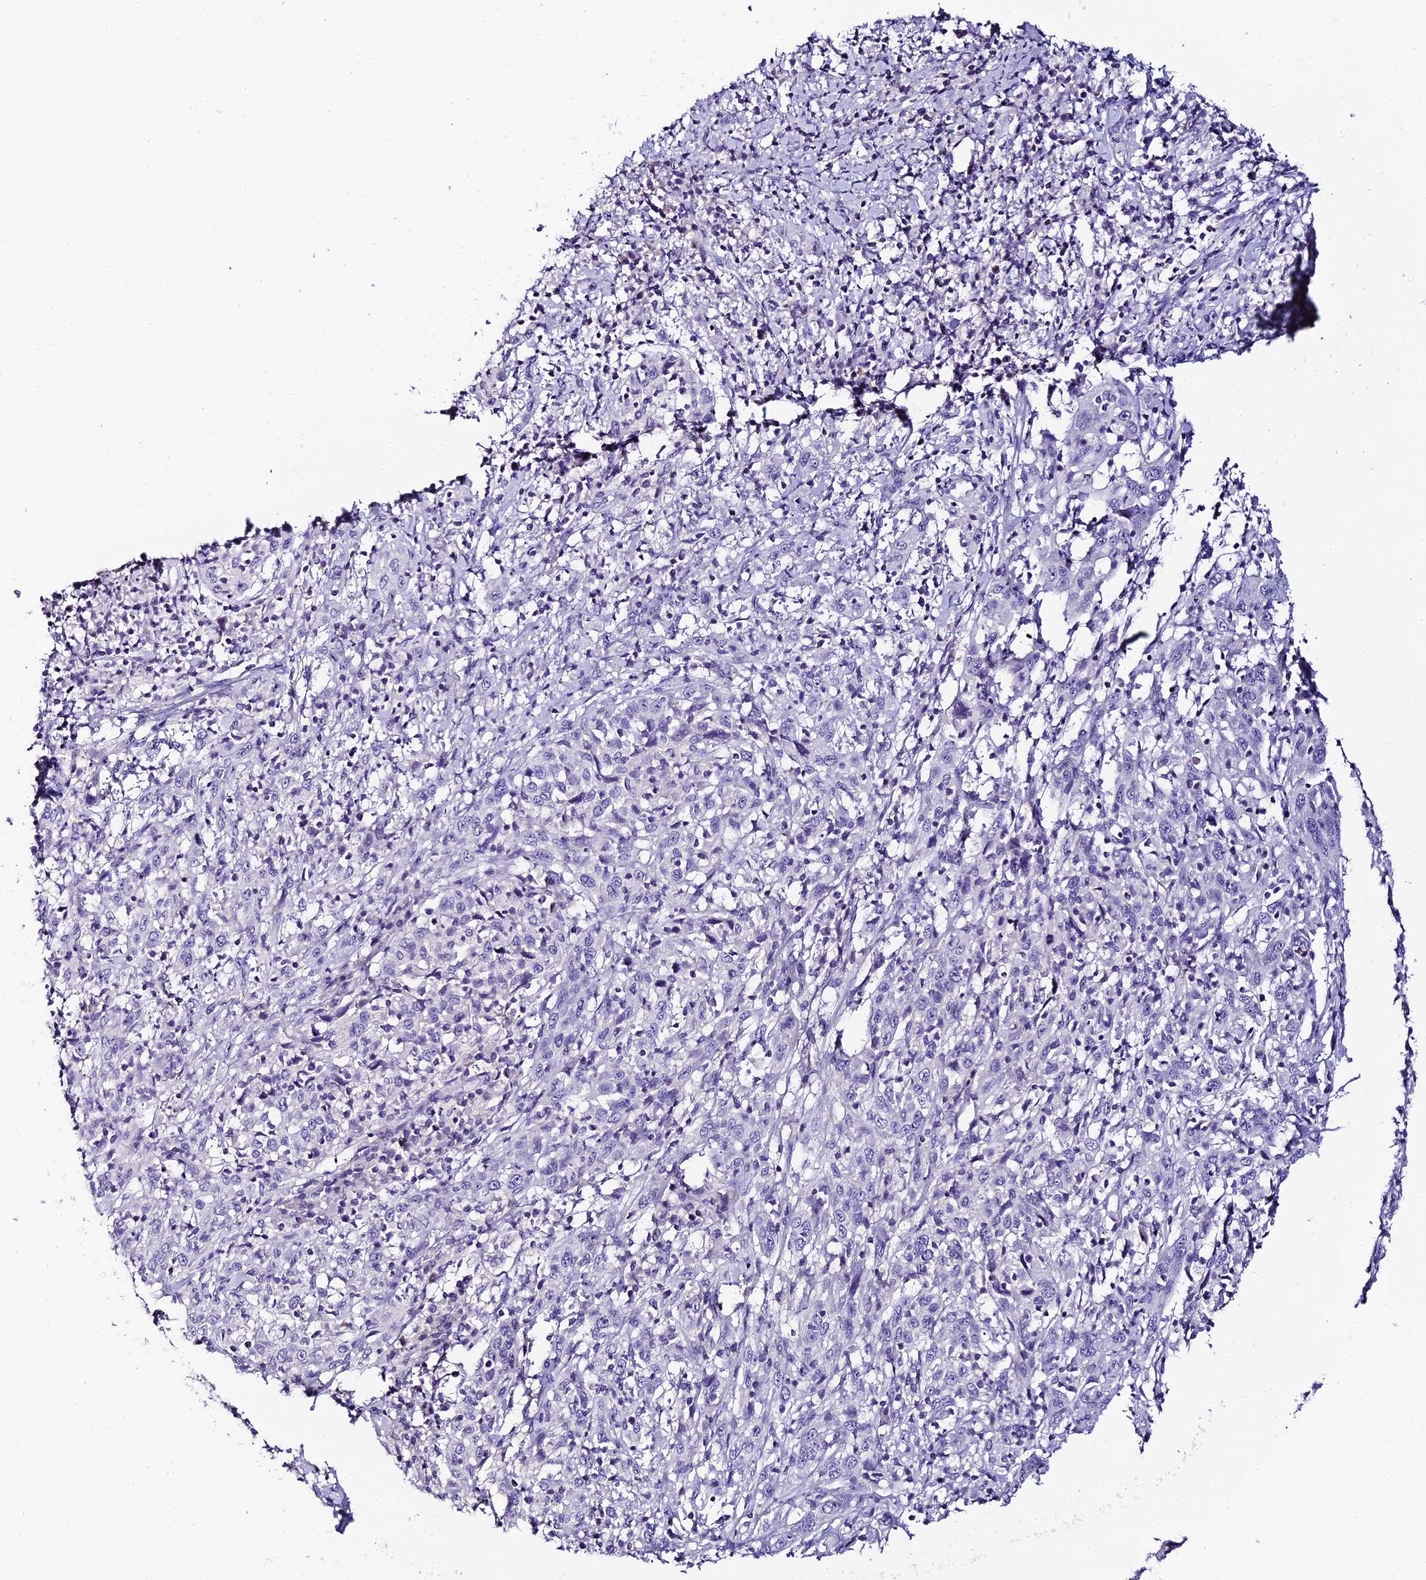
{"staining": {"intensity": "negative", "quantity": "none", "location": "none"}, "tissue": "cervical cancer", "cell_type": "Tumor cells", "image_type": "cancer", "snomed": [{"axis": "morphology", "description": "Squamous cell carcinoma, NOS"}, {"axis": "topography", "description": "Cervix"}], "caption": "The histopathology image shows no significant staining in tumor cells of squamous cell carcinoma (cervical).", "gene": "C12orf29", "patient": {"sex": "female", "age": 46}}